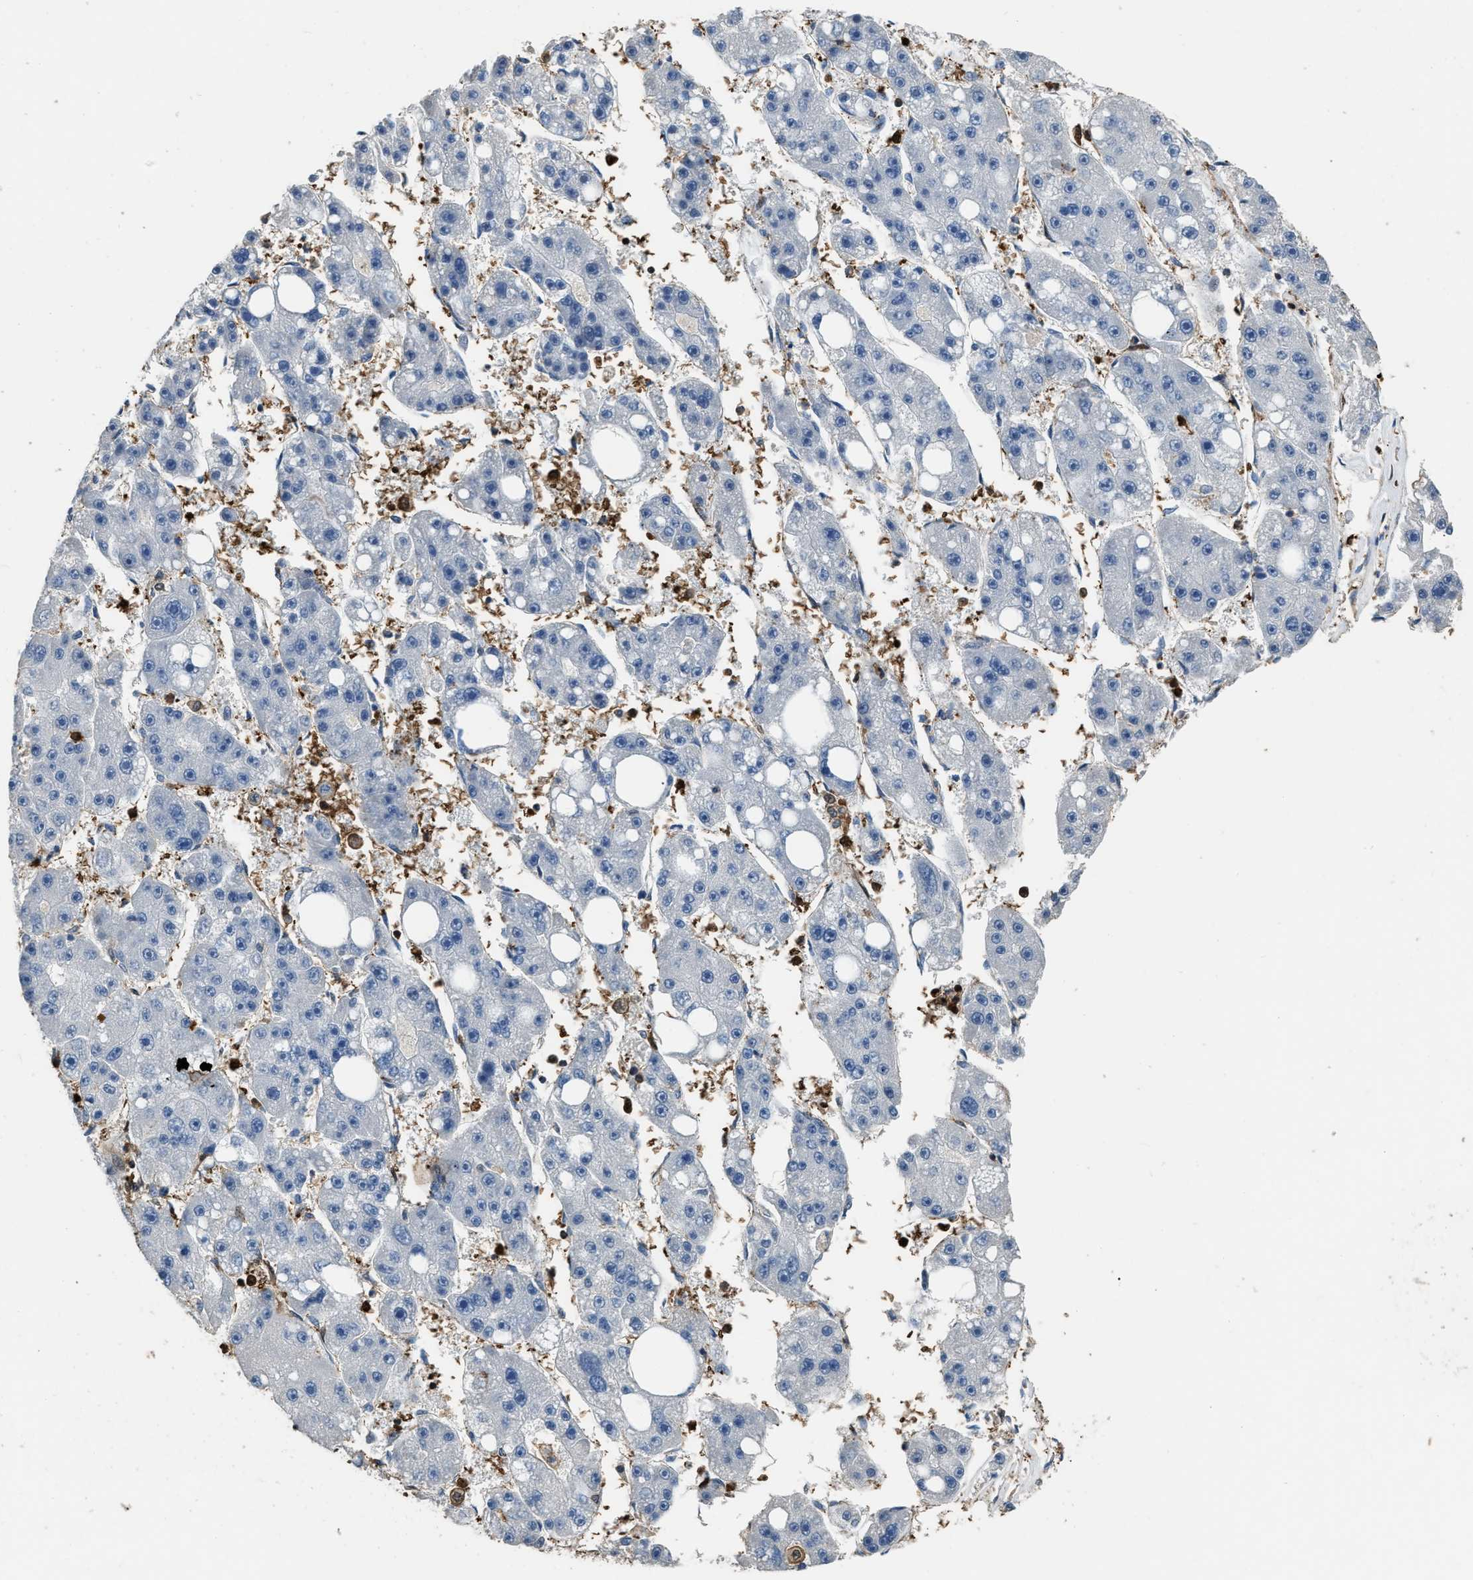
{"staining": {"intensity": "negative", "quantity": "none", "location": "none"}, "tissue": "liver cancer", "cell_type": "Tumor cells", "image_type": "cancer", "snomed": [{"axis": "morphology", "description": "Carcinoma, Hepatocellular, NOS"}, {"axis": "topography", "description": "Liver"}], "caption": "Immunohistochemistry of liver cancer (hepatocellular carcinoma) shows no staining in tumor cells. (Stains: DAB IHC with hematoxylin counter stain, Microscopy: brightfield microscopy at high magnification).", "gene": "ARHGDIB", "patient": {"sex": "female", "age": 61}}